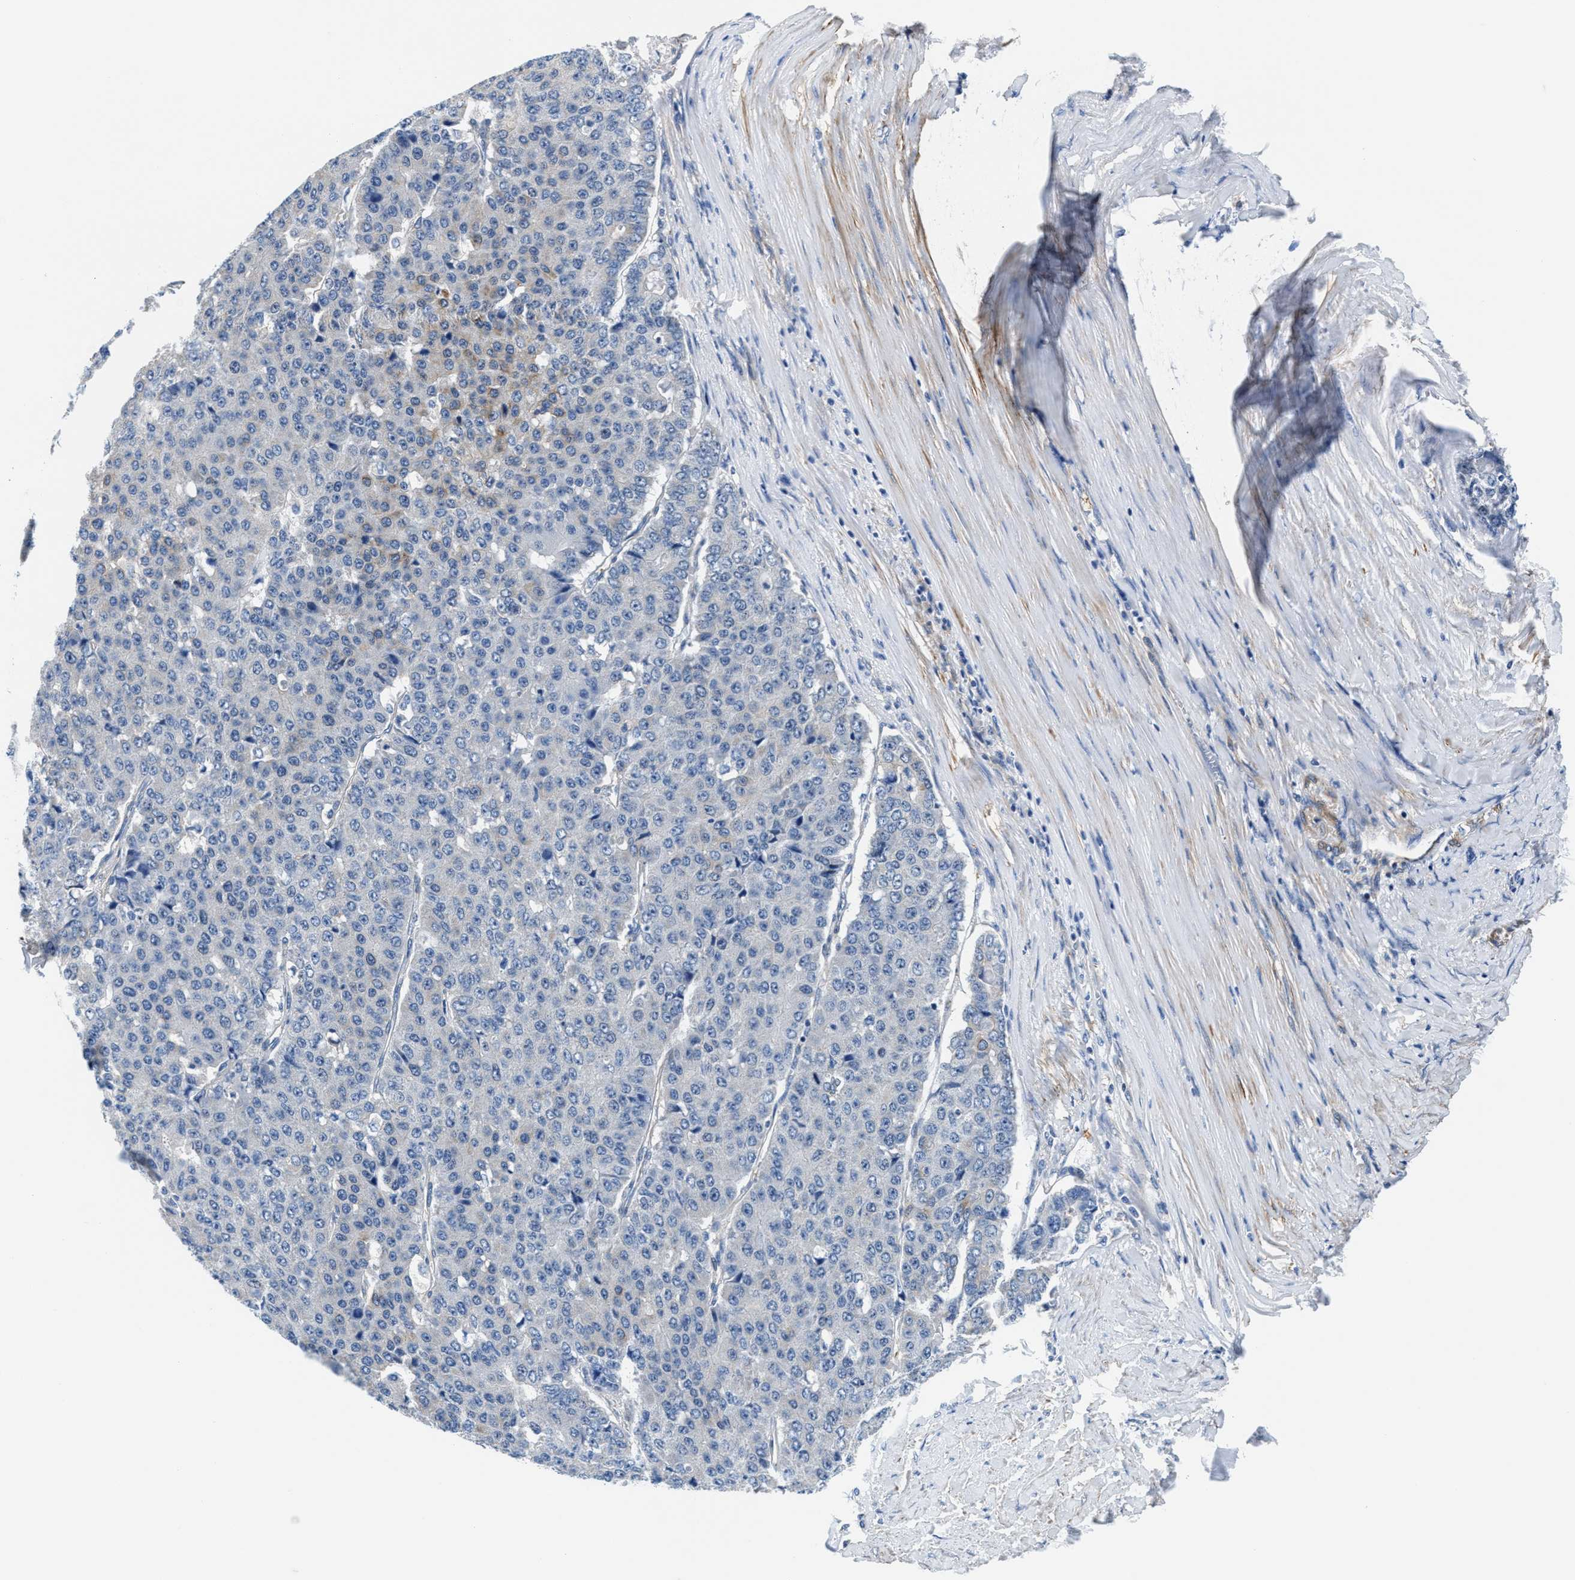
{"staining": {"intensity": "weak", "quantity": "<25%", "location": "cytoplasmic/membranous"}, "tissue": "pancreatic cancer", "cell_type": "Tumor cells", "image_type": "cancer", "snomed": [{"axis": "morphology", "description": "Adenocarcinoma, NOS"}, {"axis": "topography", "description": "Pancreas"}], "caption": "Immunohistochemical staining of pancreatic cancer (adenocarcinoma) exhibits no significant expression in tumor cells. (DAB (3,3'-diaminobenzidine) immunohistochemistry, high magnification).", "gene": "PARG", "patient": {"sex": "male", "age": 50}}